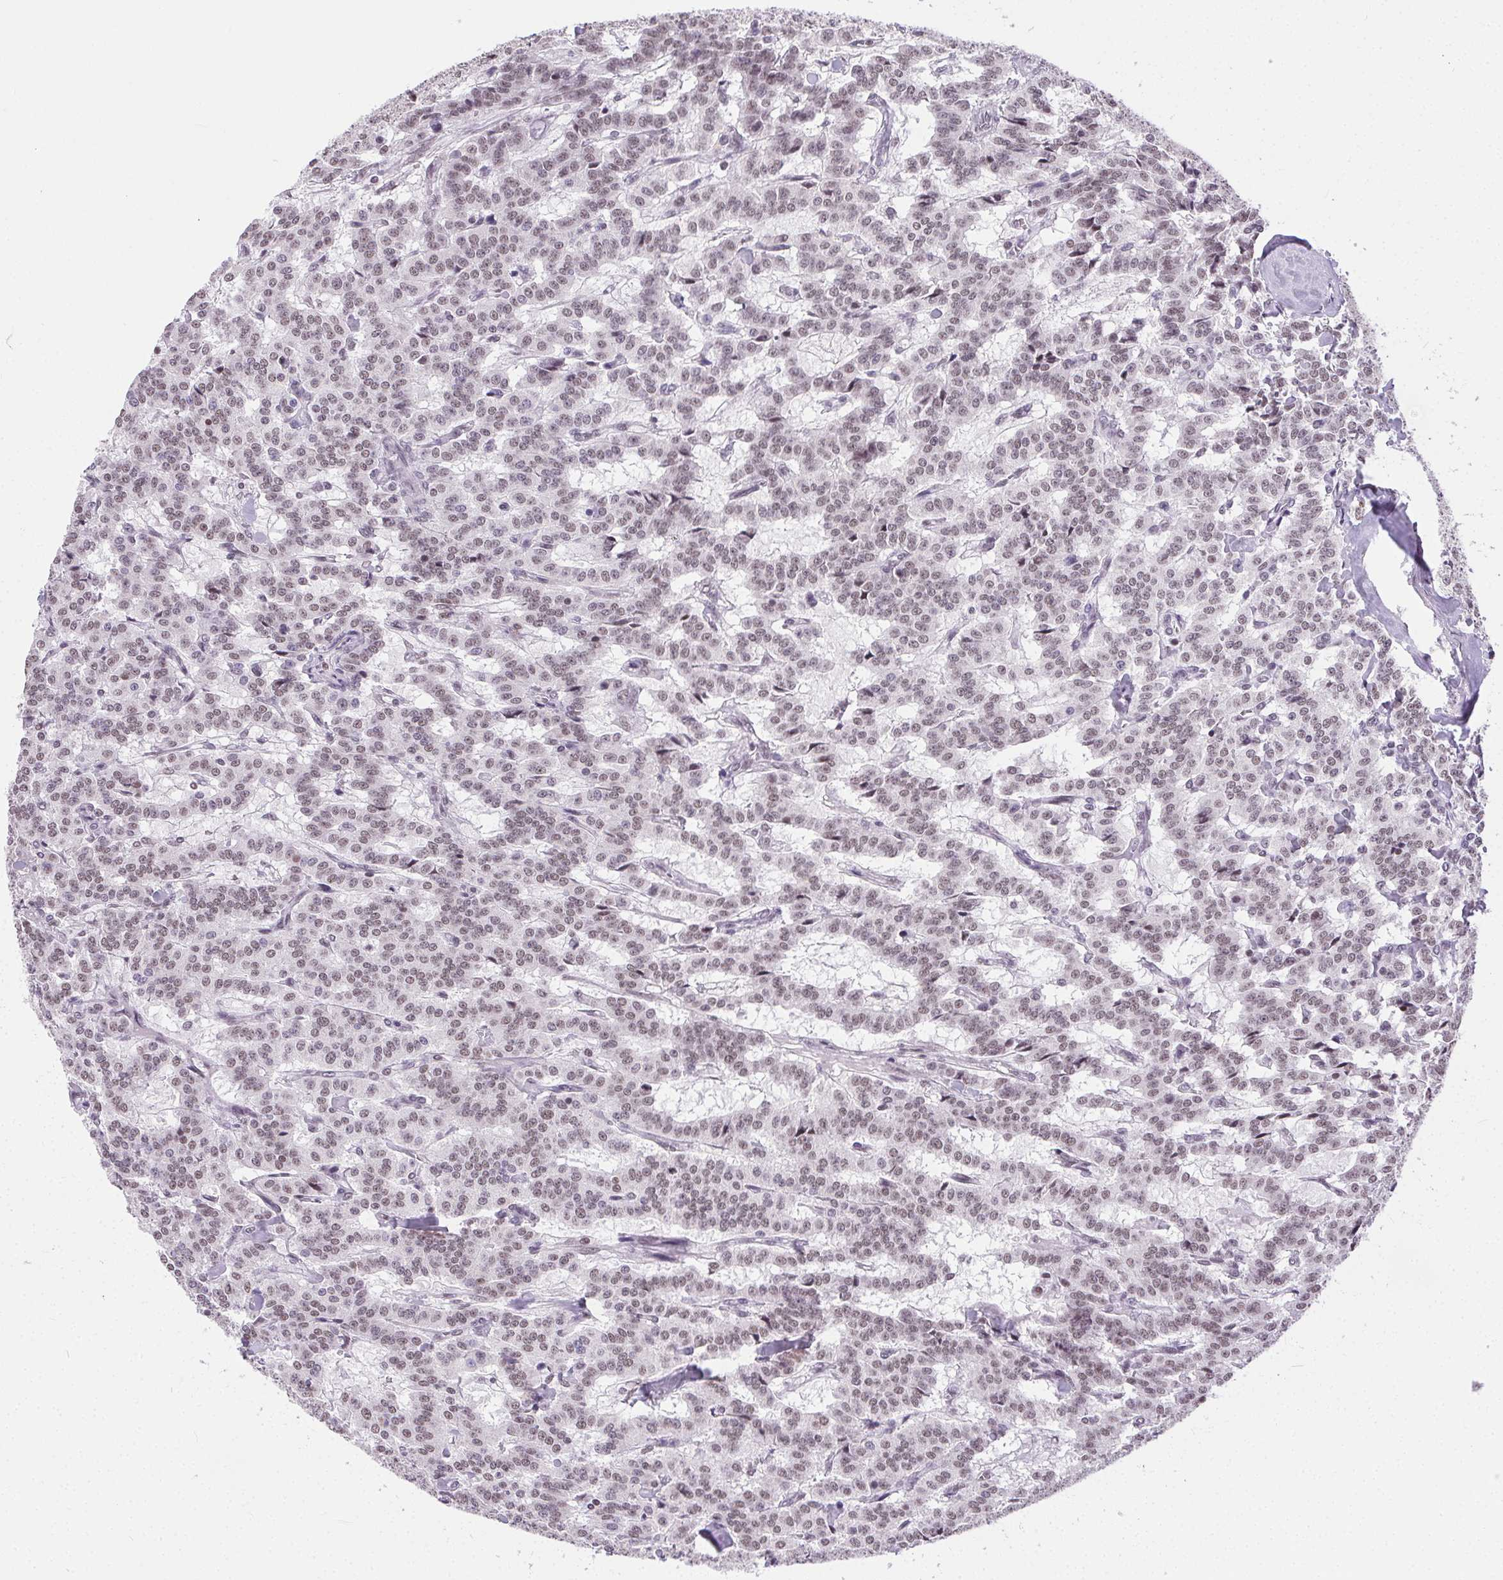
{"staining": {"intensity": "weak", "quantity": ">75%", "location": "nuclear"}, "tissue": "carcinoid", "cell_type": "Tumor cells", "image_type": "cancer", "snomed": [{"axis": "morphology", "description": "Carcinoid, malignant, NOS"}, {"axis": "topography", "description": "Lung"}], "caption": "Brown immunohistochemical staining in human carcinoid (malignant) exhibits weak nuclear expression in approximately >75% of tumor cells. (Stains: DAB in brown, nuclei in blue, Microscopy: brightfield microscopy at high magnification).", "gene": "TRA2B", "patient": {"sex": "female", "age": 46}}